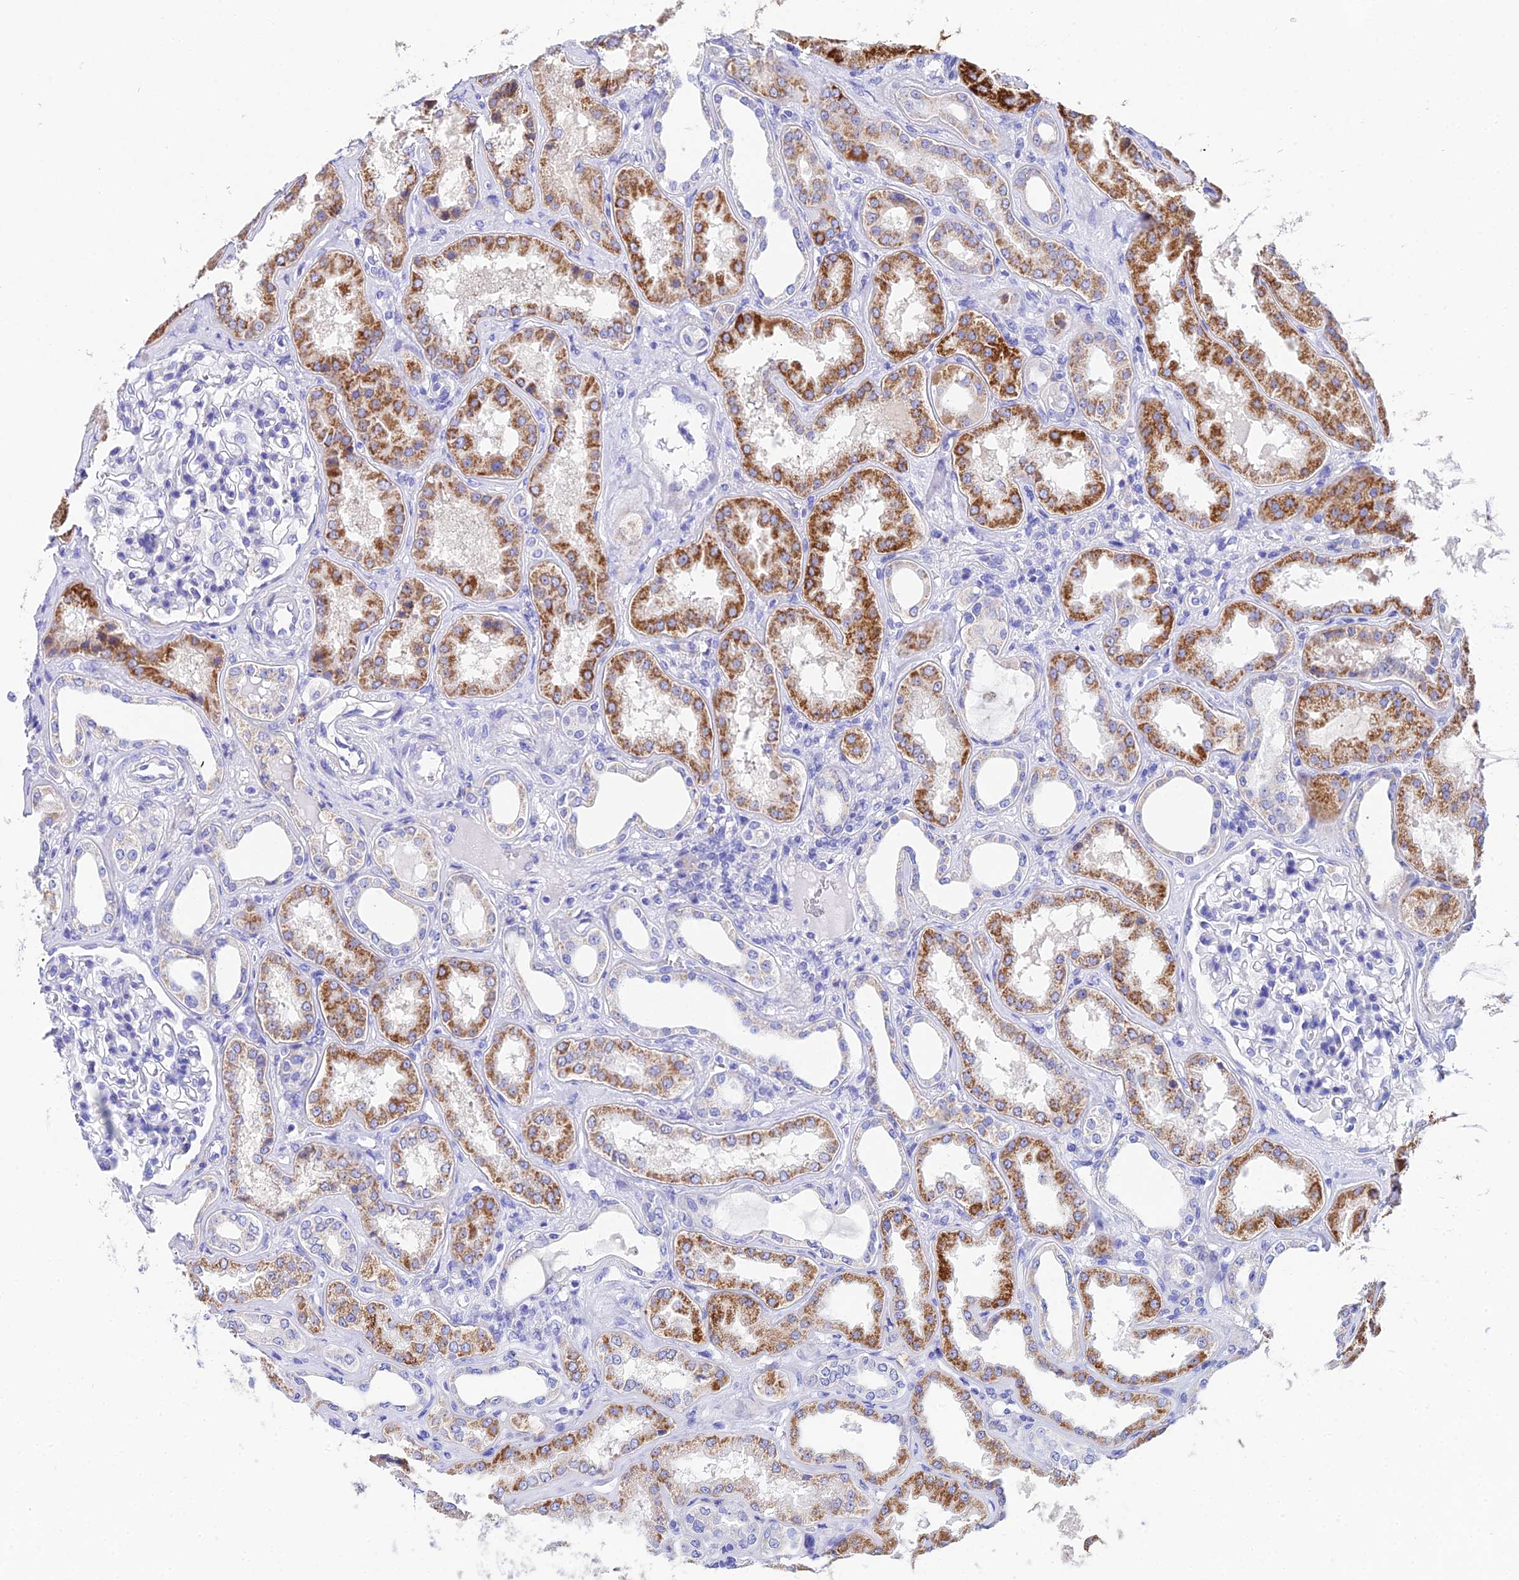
{"staining": {"intensity": "negative", "quantity": "none", "location": "none"}, "tissue": "kidney", "cell_type": "Cells in glomeruli", "image_type": "normal", "snomed": [{"axis": "morphology", "description": "Normal tissue, NOS"}, {"axis": "topography", "description": "Kidney"}], "caption": "Immunohistochemistry (IHC) photomicrograph of normal kidney stained for a protein (brown), which reveals no staining in cells in glomeruli. Brightfield microscopy of IHC stained with DAB (3,3'-diaminobenzidine) (brown) and hematoxylin (blue), captured at high magnification.", "gene": "CEP41", "patient": {"sex": "female", "age": 56}}